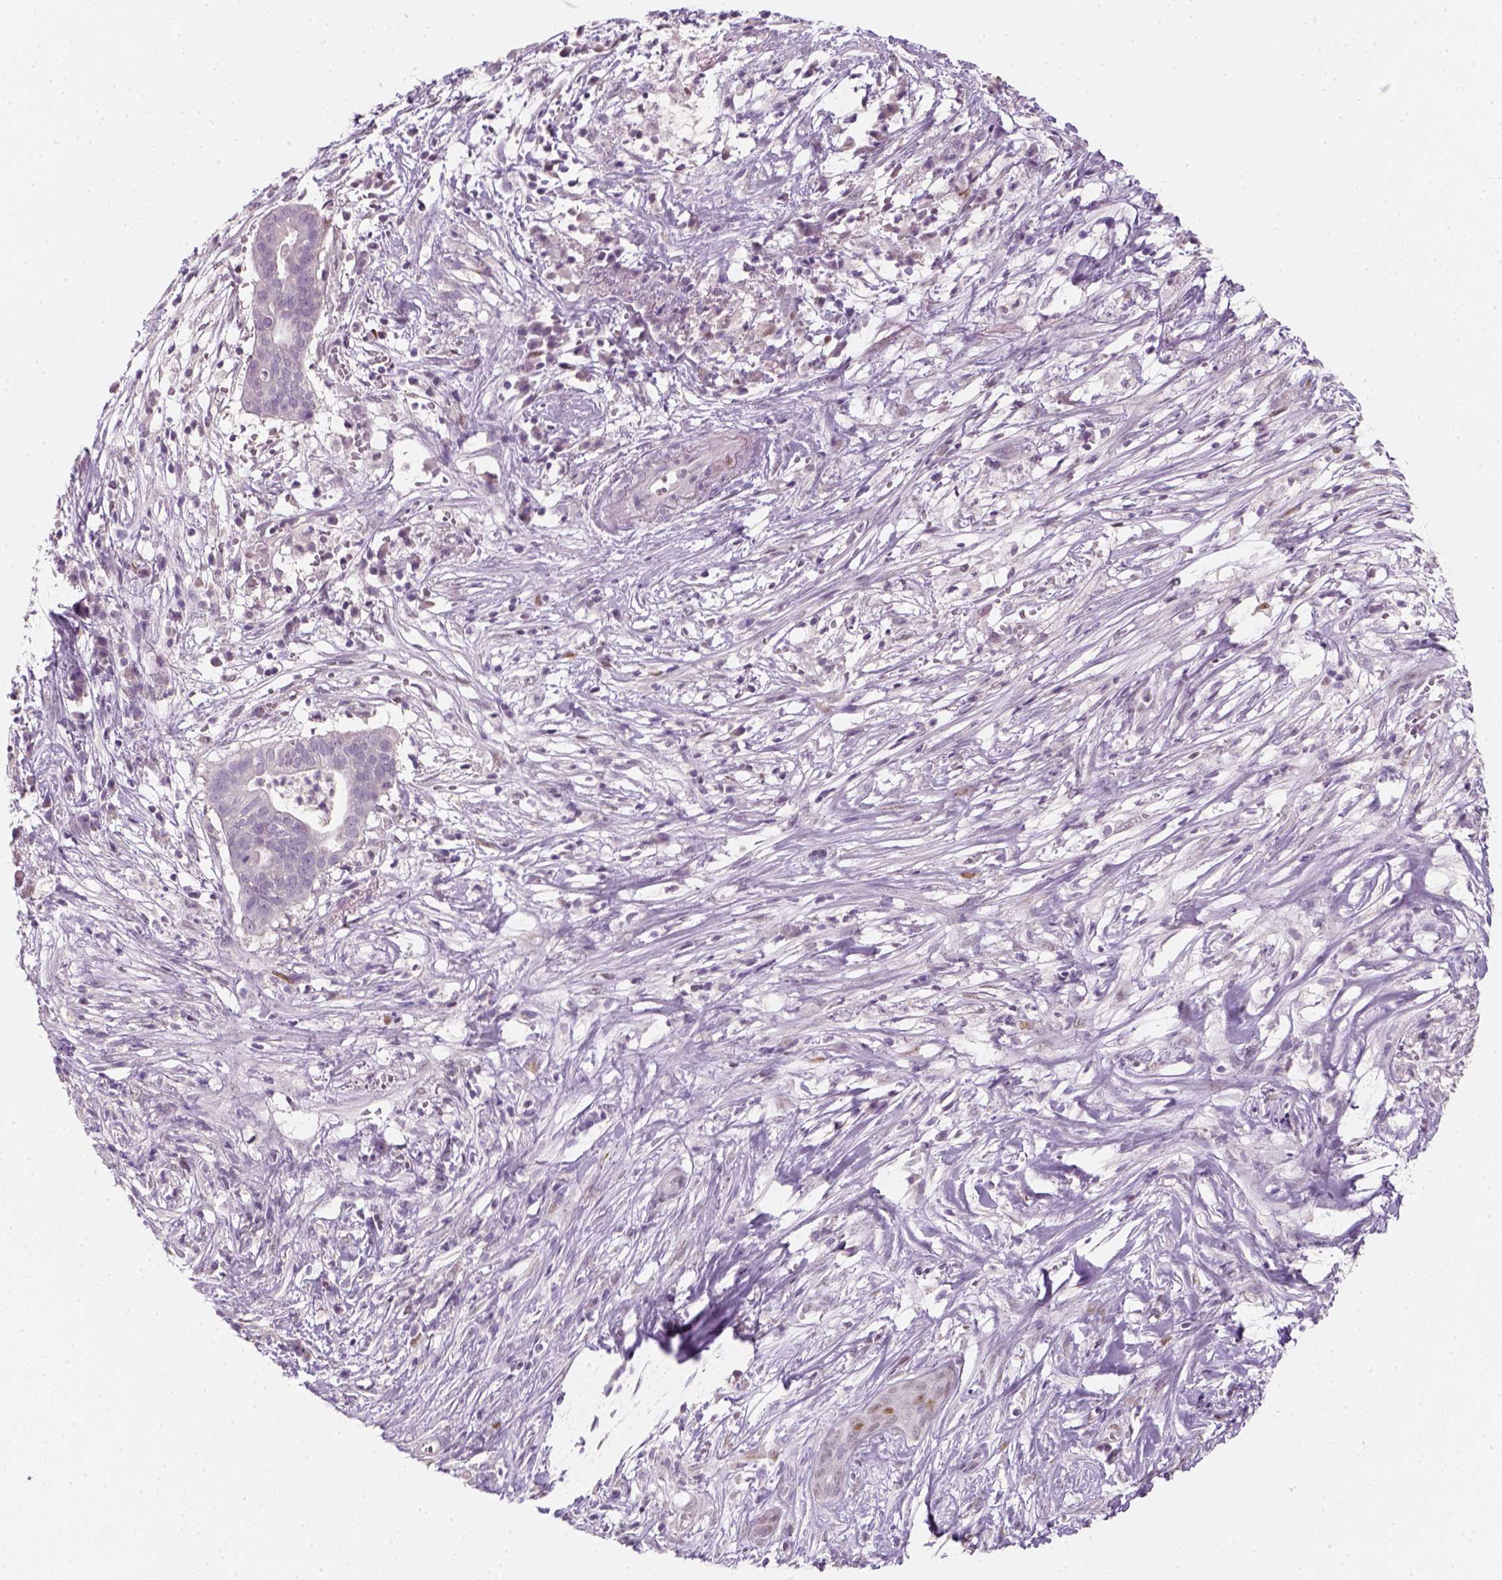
{"staining": {"intensity": "negative", "quantity": "none", "location": "none"}, "tissue": "pancreatic cancer", "cell_type": "Tumor cells", "image_type": "cancer", "snomed": [{"axis": "morphology", "description": "Adenocarcinoma, NOS"}, {"axis": "topography", "description": "Pancreas"}], "caption": "High power microscopy image of an immunohistochemistry (IHC) histopathology image of pancreatic adenocarcinoma, revealing no significant staining in tumor cells.", "gene": "TP53", "patient": {"sex": "male", "age": 61}}